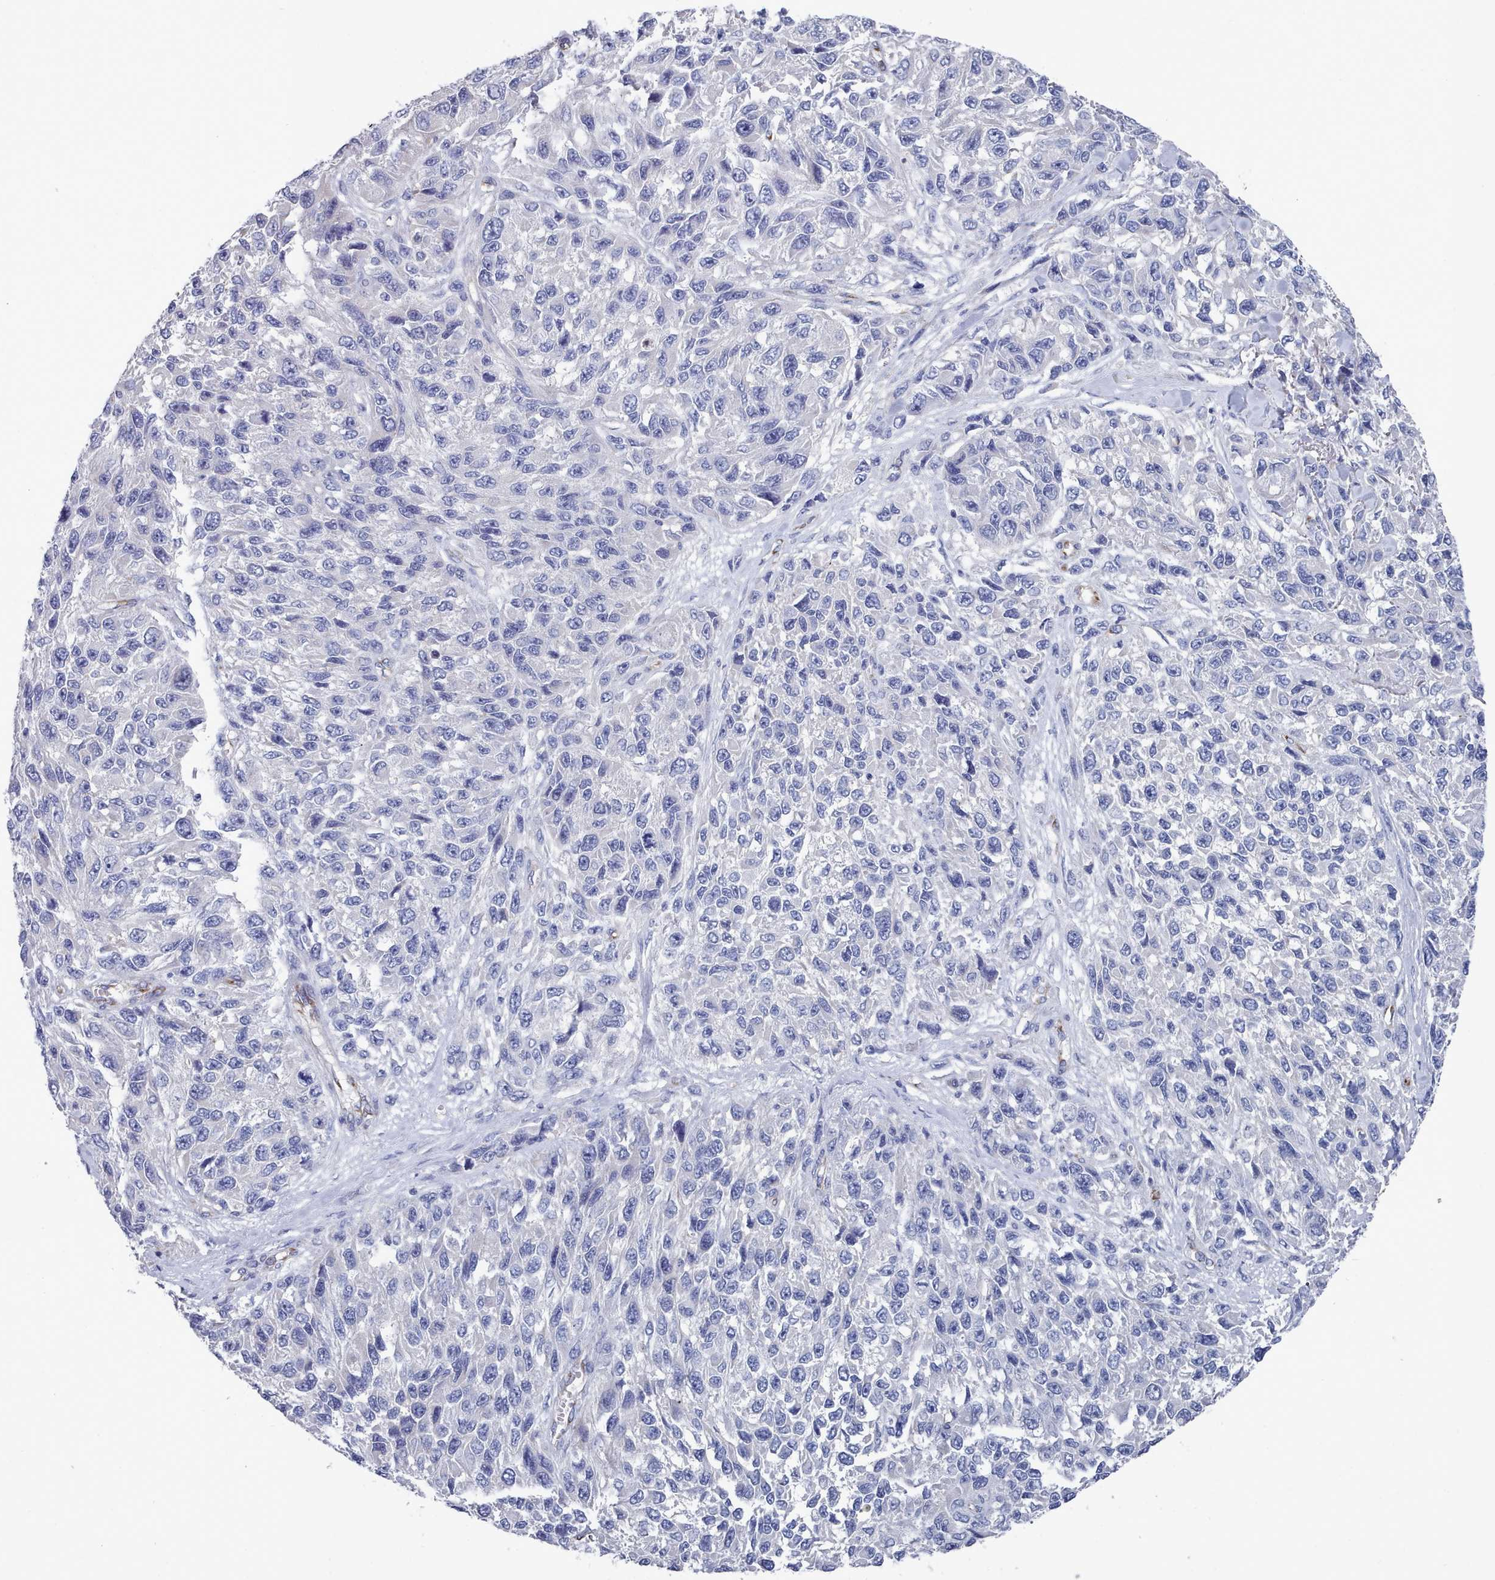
{"staining": {"intensity": "negative", "quantity": "none", "location": "none"}, "tissue": "melanoma", "cell_type": "Tumor cells", "image_type": "cancer", "snomed": [{"axis": "morphology", "description": "Malignant melanoma, NOS"}, {"axis": "topography", "description": "Skin"}], "caption": "This is a image of IHC staining of melanoma, which shows no expression in tumor cells.", "gene": "PDE4C", "patient": {"sex": "female", "age": 96}}